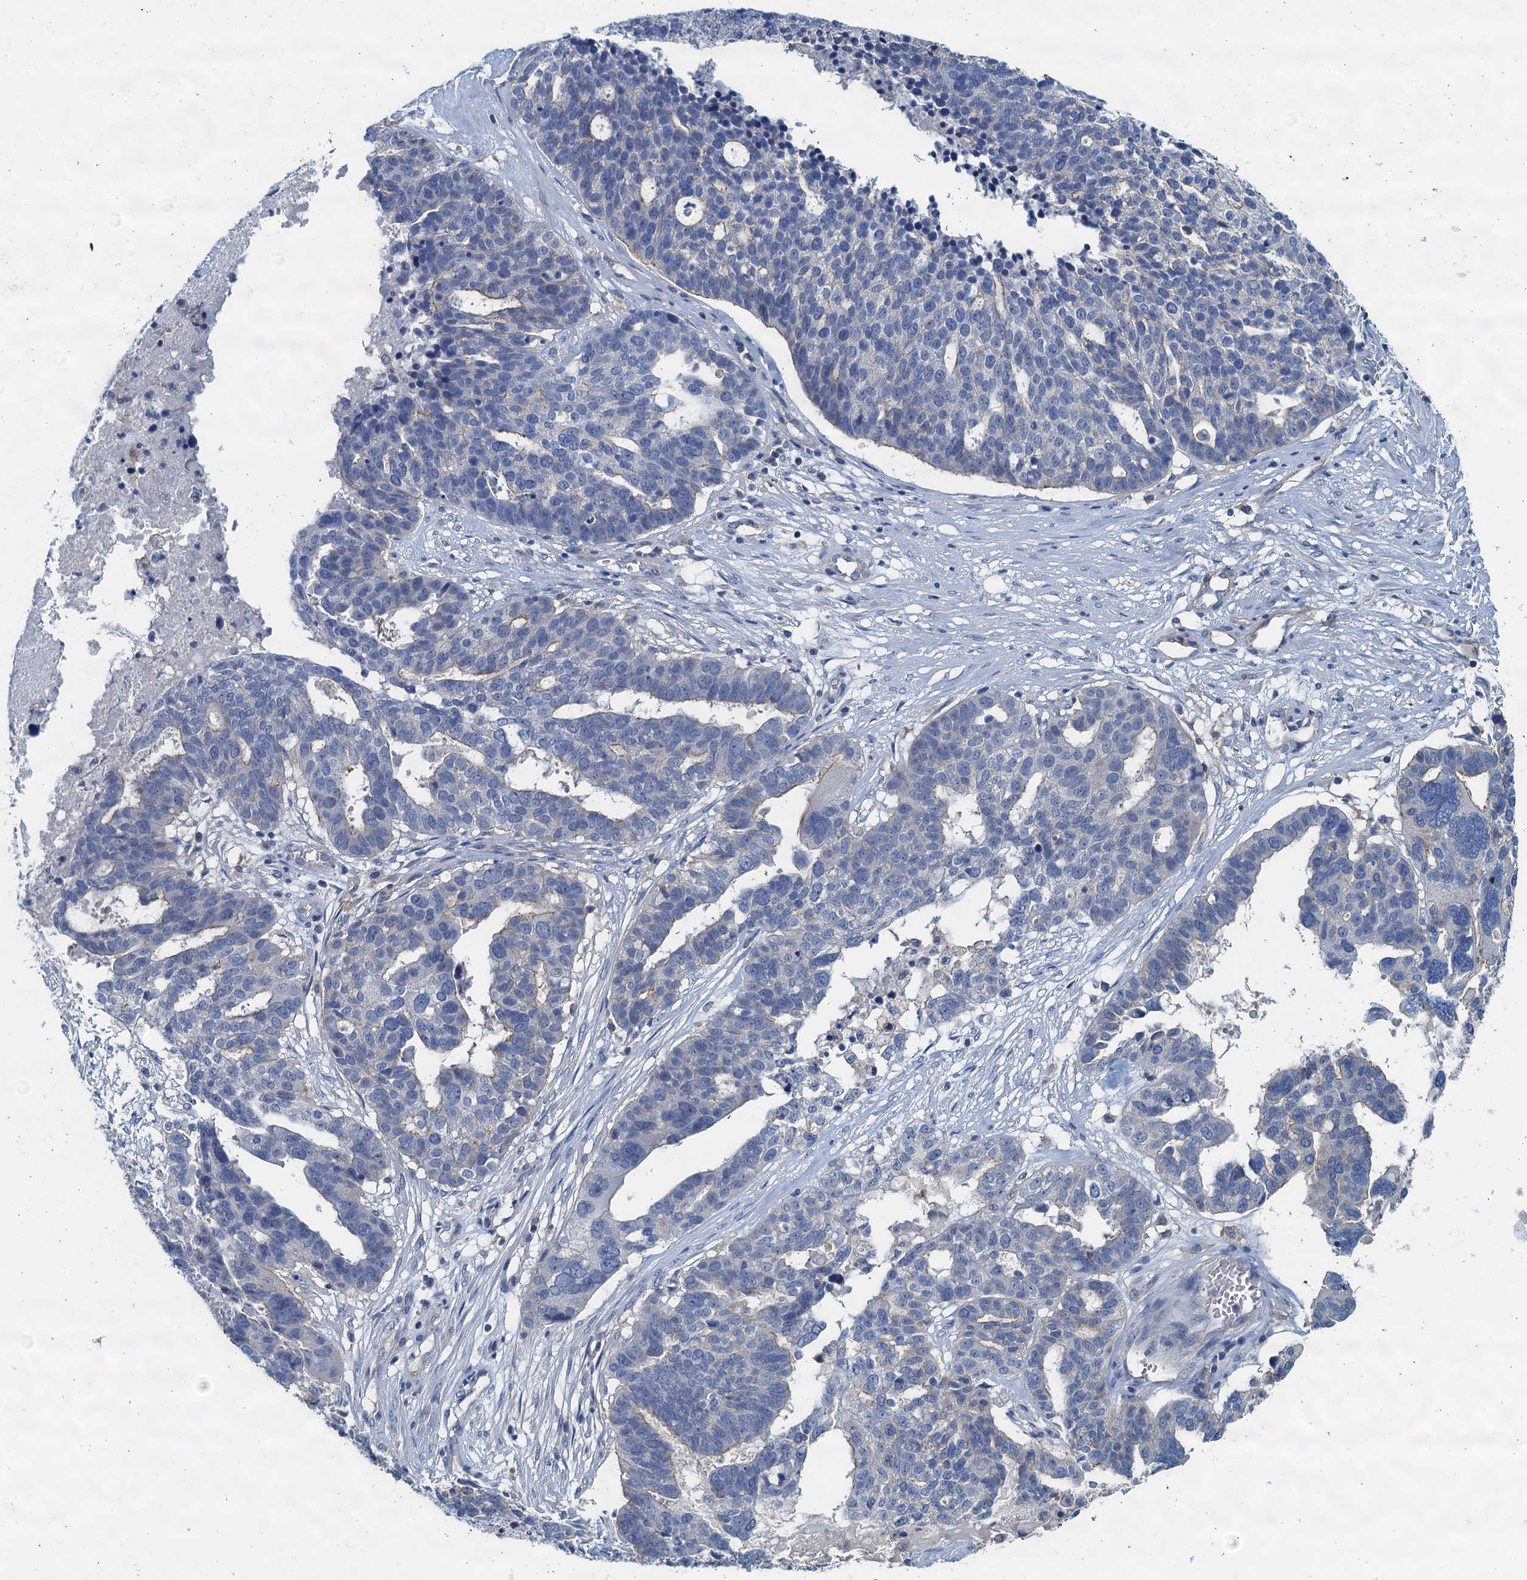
{"staining": {"intensity": "negative", "quantity": "none", "location": "none"}, "tissue": "ovarian cancer", "cell_type": "Tumor cells", "image_type": "cancer", "snomed": [{"axis": "morphology", "description": "Cystadenocarcinoma, serous, NOS"}, {"axis": "topography", "description": "Ovary"}], "caption": "Ovarian serous cystadenocarcinoma was stained to show a protein in brown. There is no significant expression in tumor cells.", "gene": "THAP10", "patient": {"sex": "female", "age": 59}}